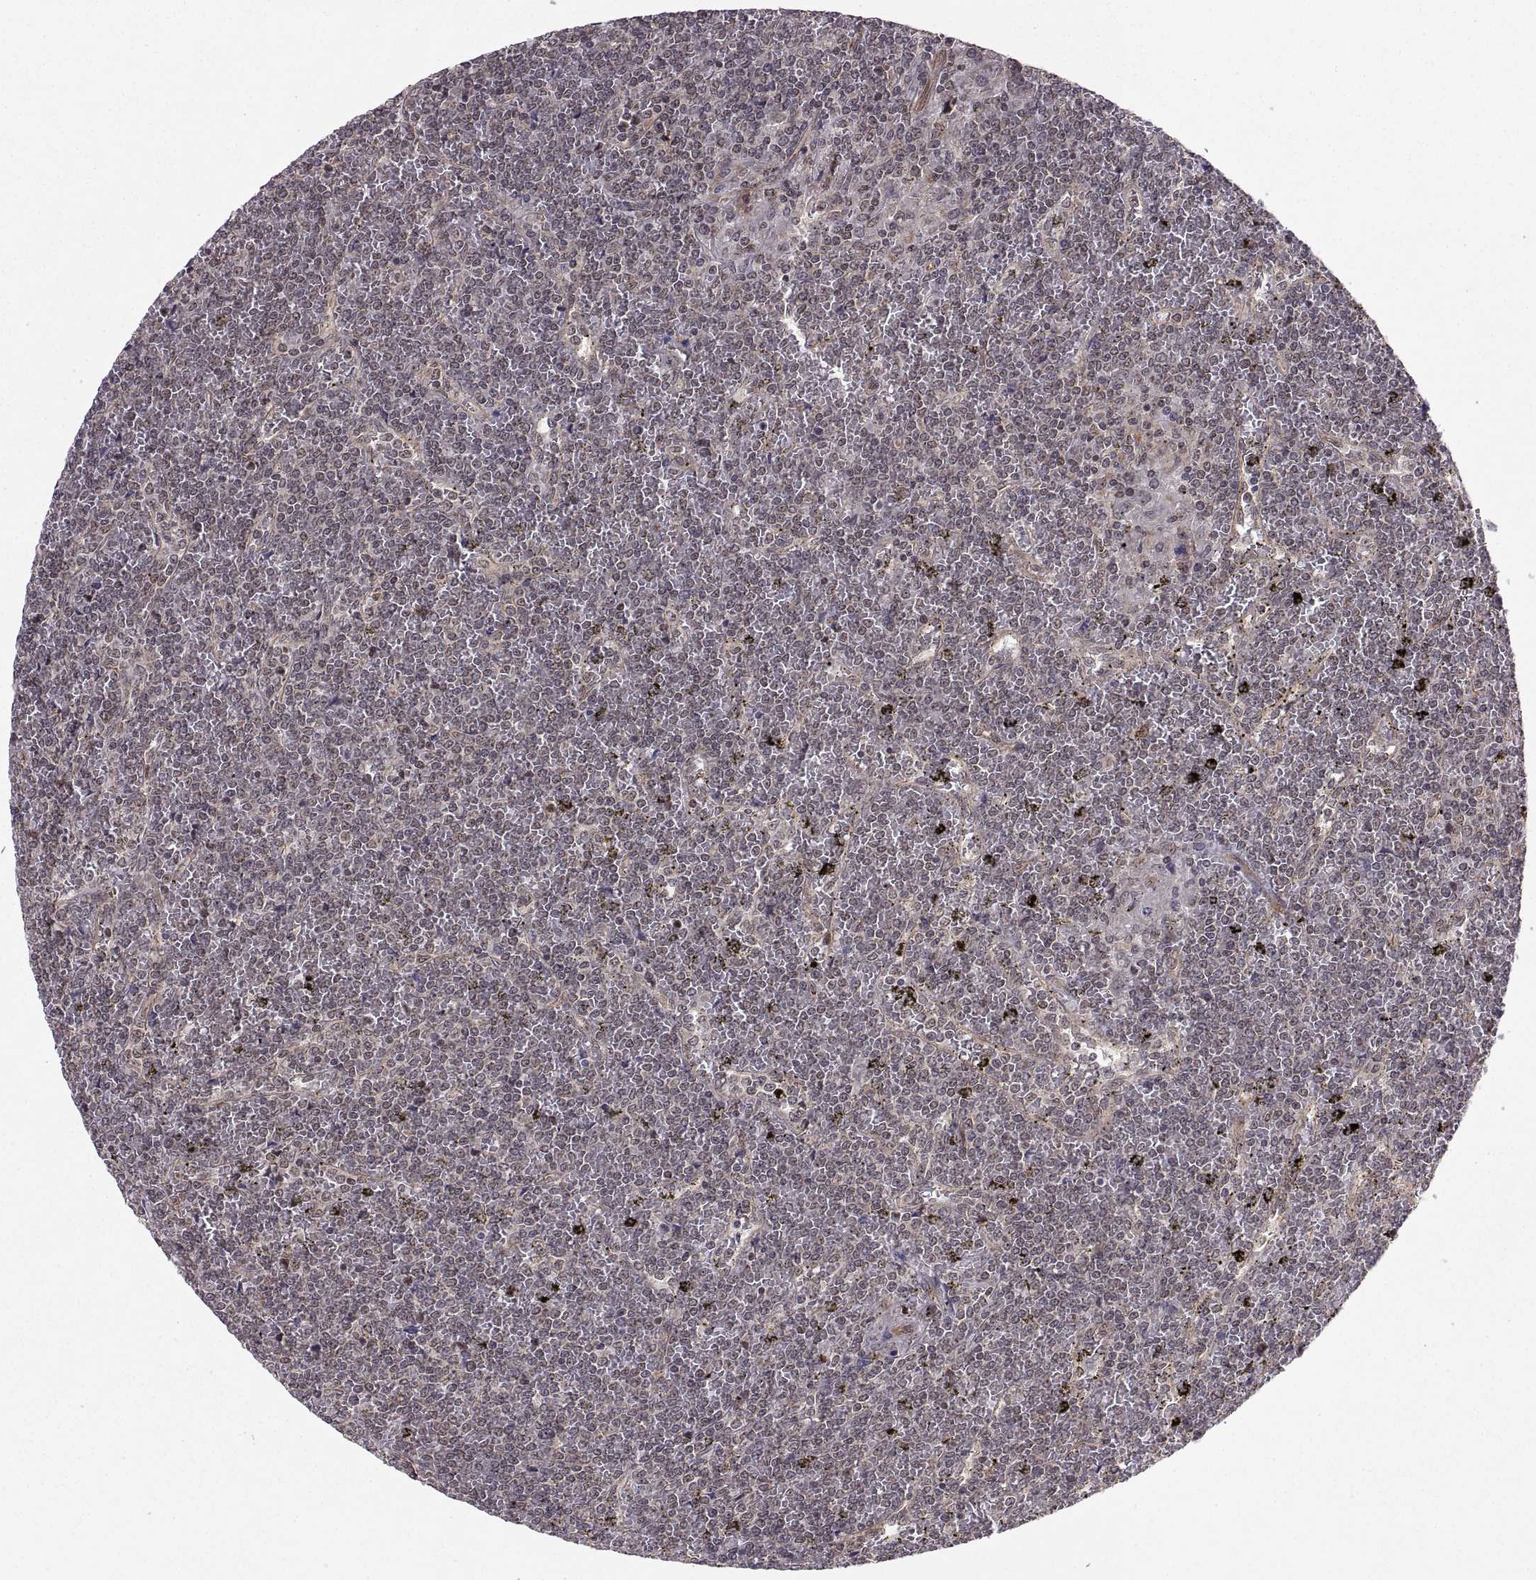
{"staining": {"intensity": "negative", "quantity": "none", "location": "none"}, "tissue": "lymphoma", "cell_type": "Tumor cells", "image_type": "cancer", "snomed": [{"axis": "morphology", "description": "Malignant lymphoma, non-Hodgkin's type, Low grade"}, {"axis": "topography", "description": "Spleen"}], "caption": "IHC photomicrograph of neoplastic tissue: malignant lymphoma, non-Hodgkin's type (low-grade) stained with DAB (3,3'-diaminobenzidine) shows no significant protein positivity in tumor cells.", "gene": "ABL2", "patient": {"sex": "female", "age": 19}}